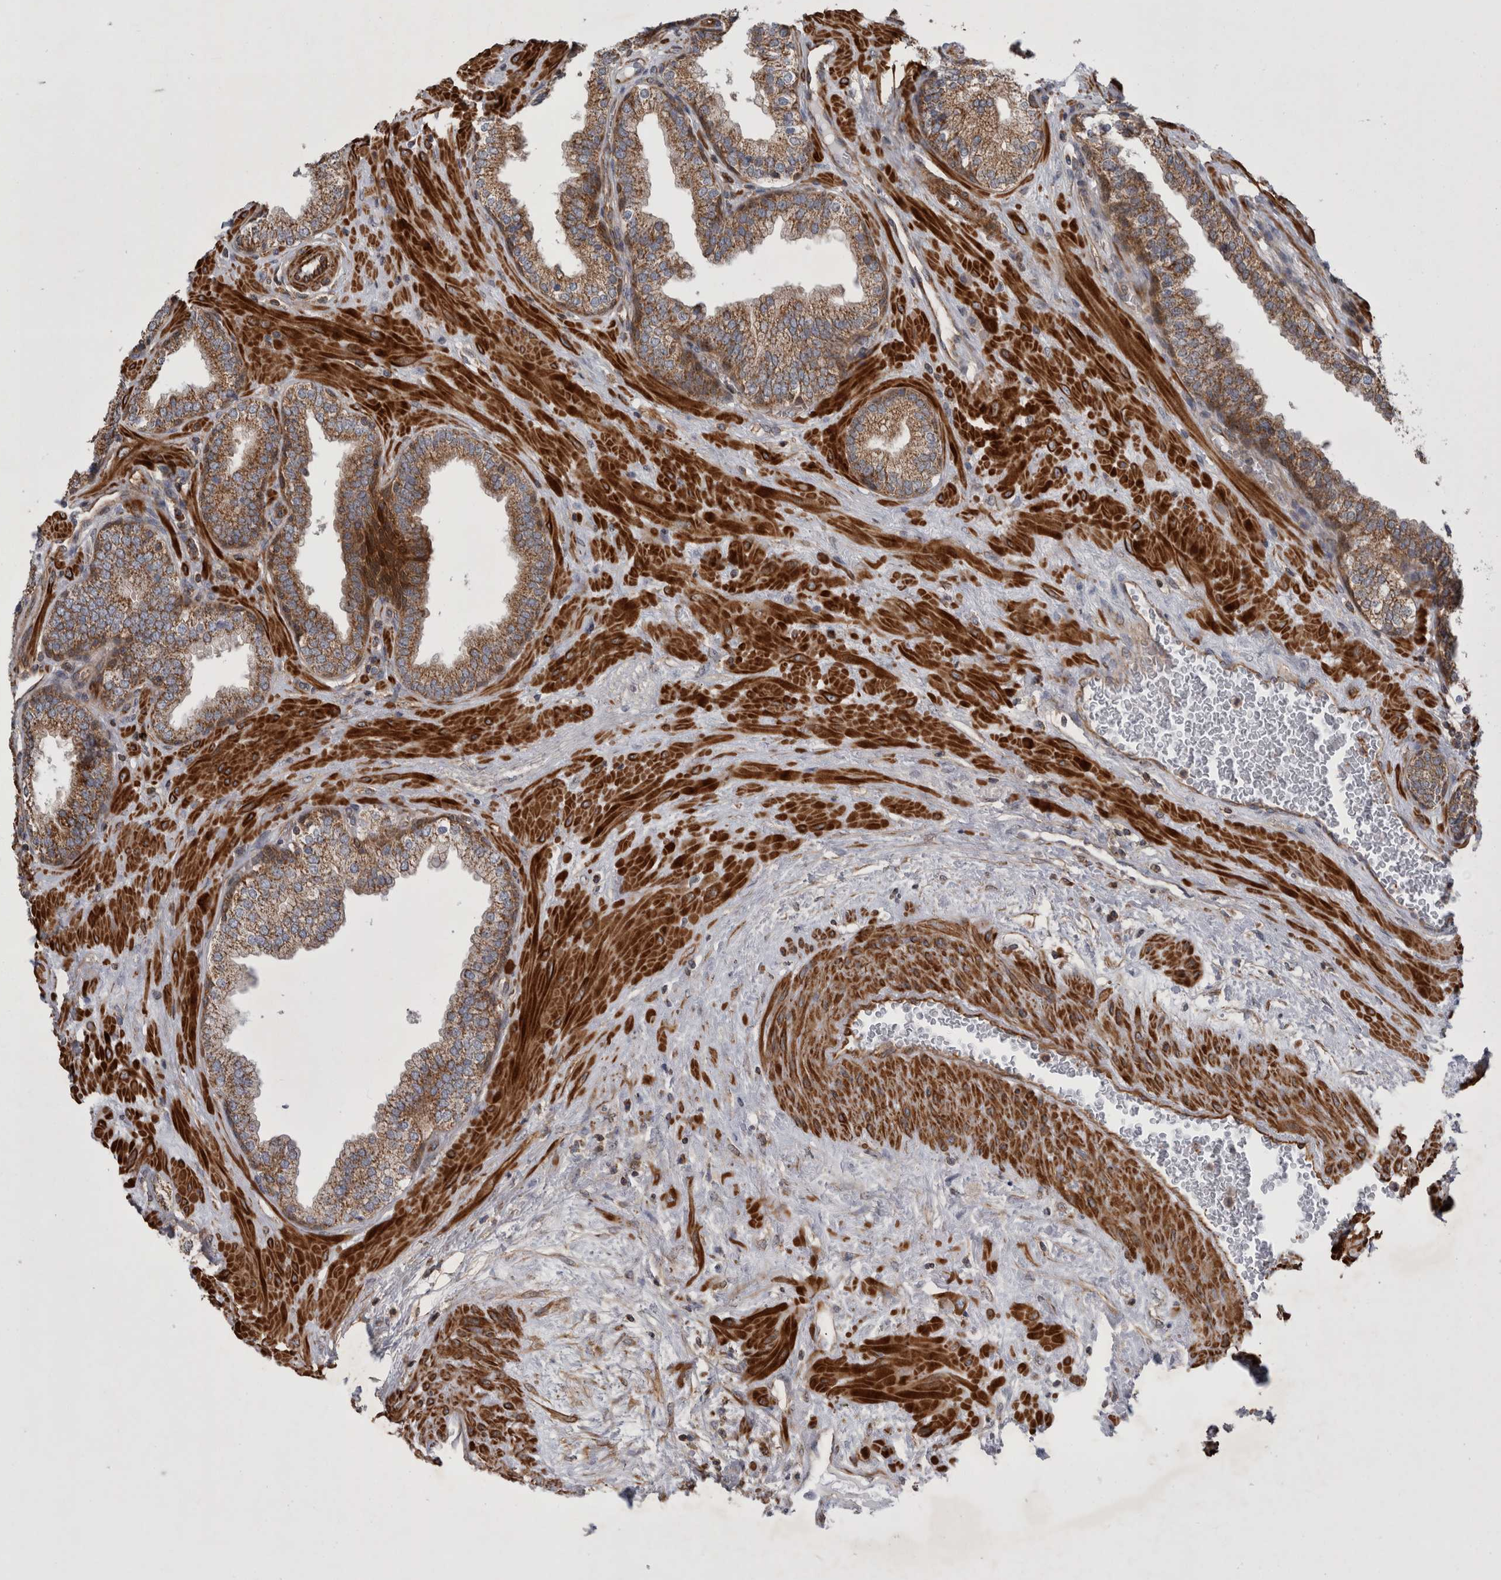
{"staining": {"intensity": "strong", "quantity": "<25%", "location": "cytoplasmic/membranous"}, "tissue": "prostate", "cell_type": "Glandular cells", "image_type": "normal", "snomed": [{"axis": "morphology", "description": "Normal tissue, NOS"}, {"axis": "topography", "description": "Prostate"}], "caption": "IHC image of normal human prostate stained for a protein (brown), which displays medium levels of strong cytoplasmic/membranous expression in about <25% of glandular cells.", "gene": "SFXN2", "patient": {"sex": "male", "age": 51}}